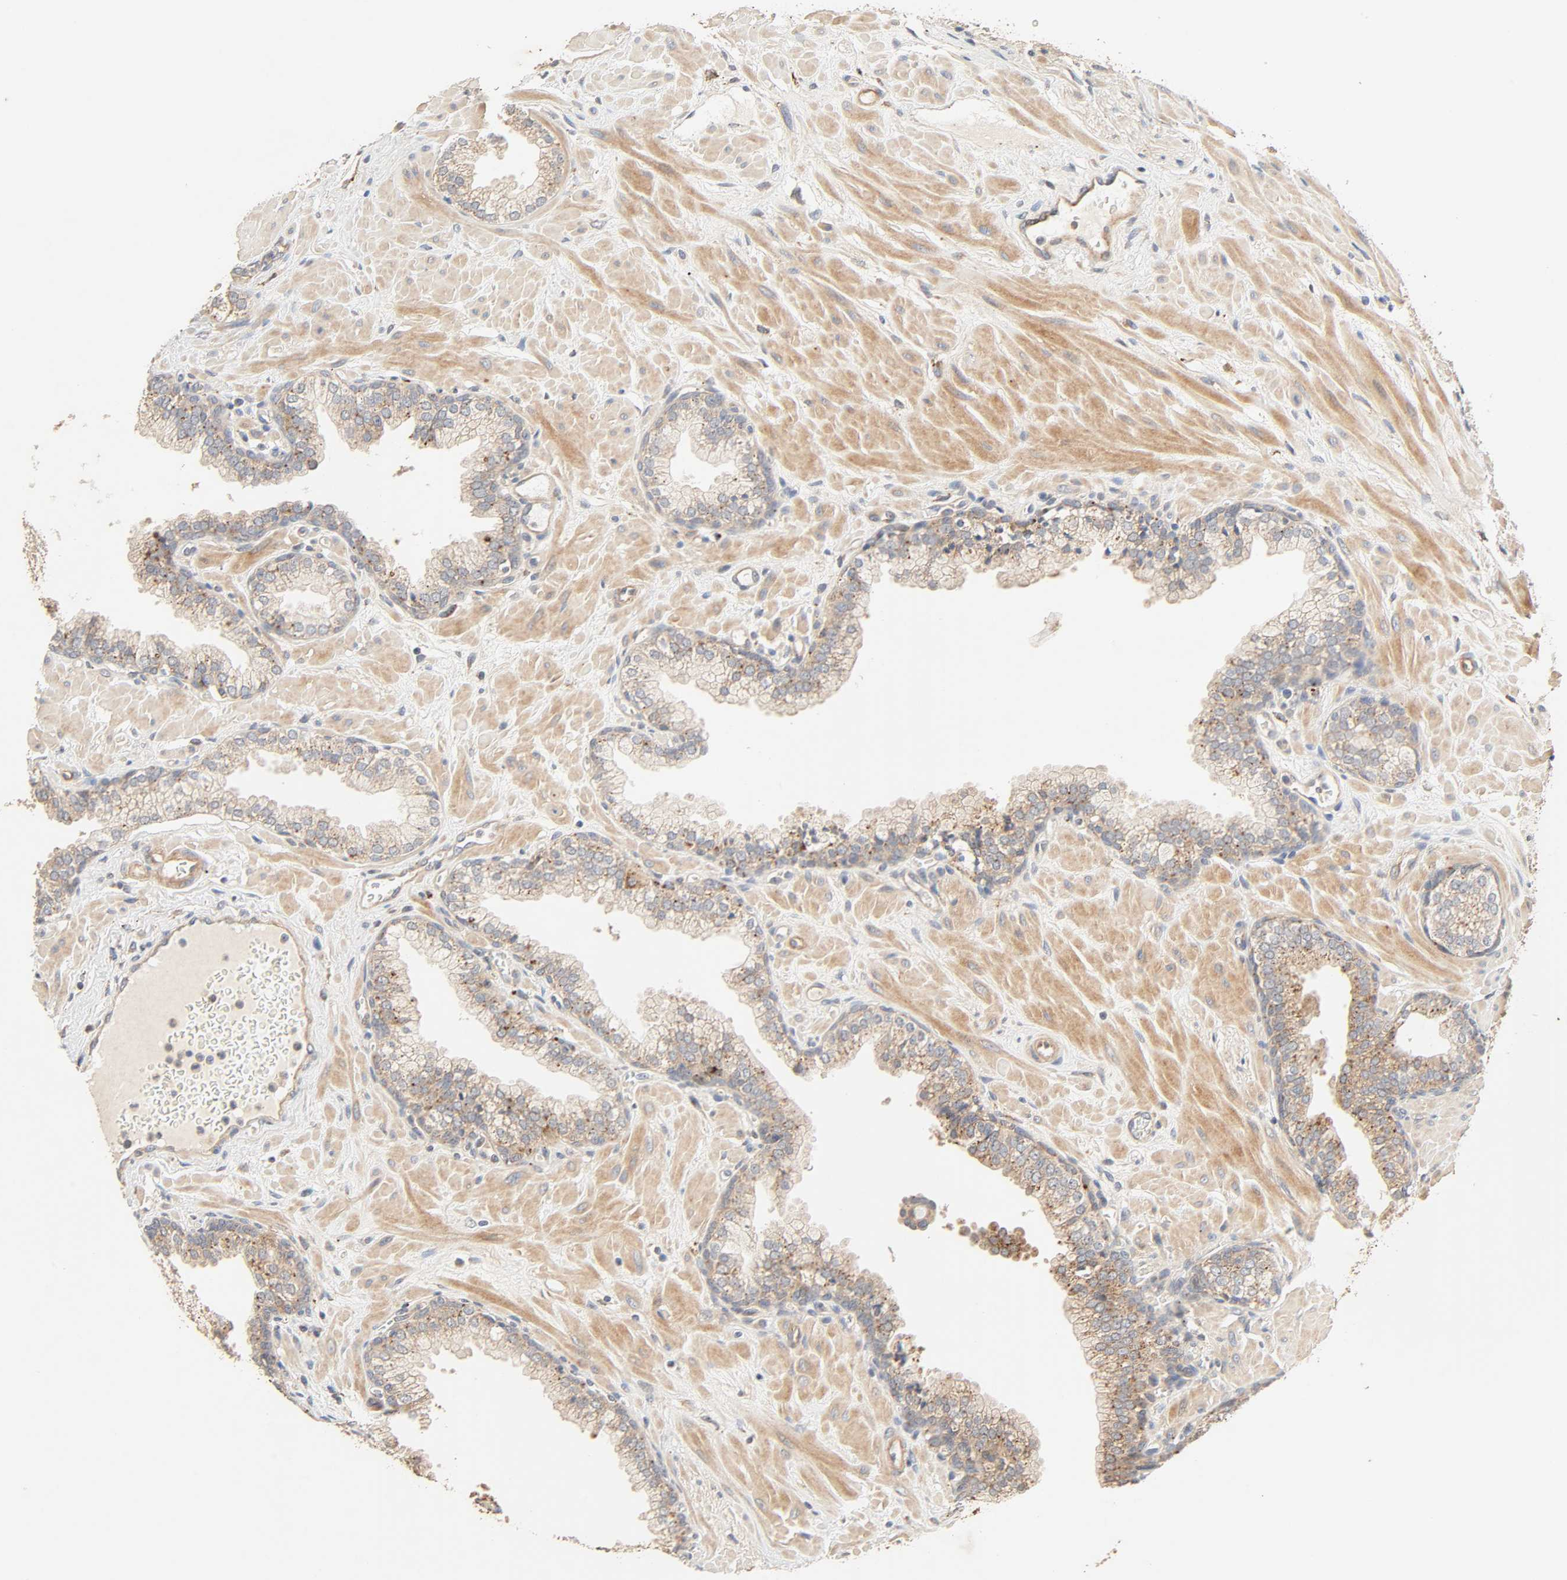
{"staining": {"intensity": "strong", "quantity": "25%-75%", "location": "cytoplasmic/membranous"}, "tissue": "prostate", "cell_type": "Glandular cells", "image_type": "normal", "snomed": [{"axis": "morphology", "description": "Normal tissue, NOS"}, {"axis": "topography", "description": "Prostate"}], "caption": "Approximately 25%-75% of glandular cells in normal prostate show strong cytoplasmic/membranous protein expression as visualized by brown immunohistochemical staining.", "gene": "MAPK6", "patient": {"sex": "male", "age": 60}}